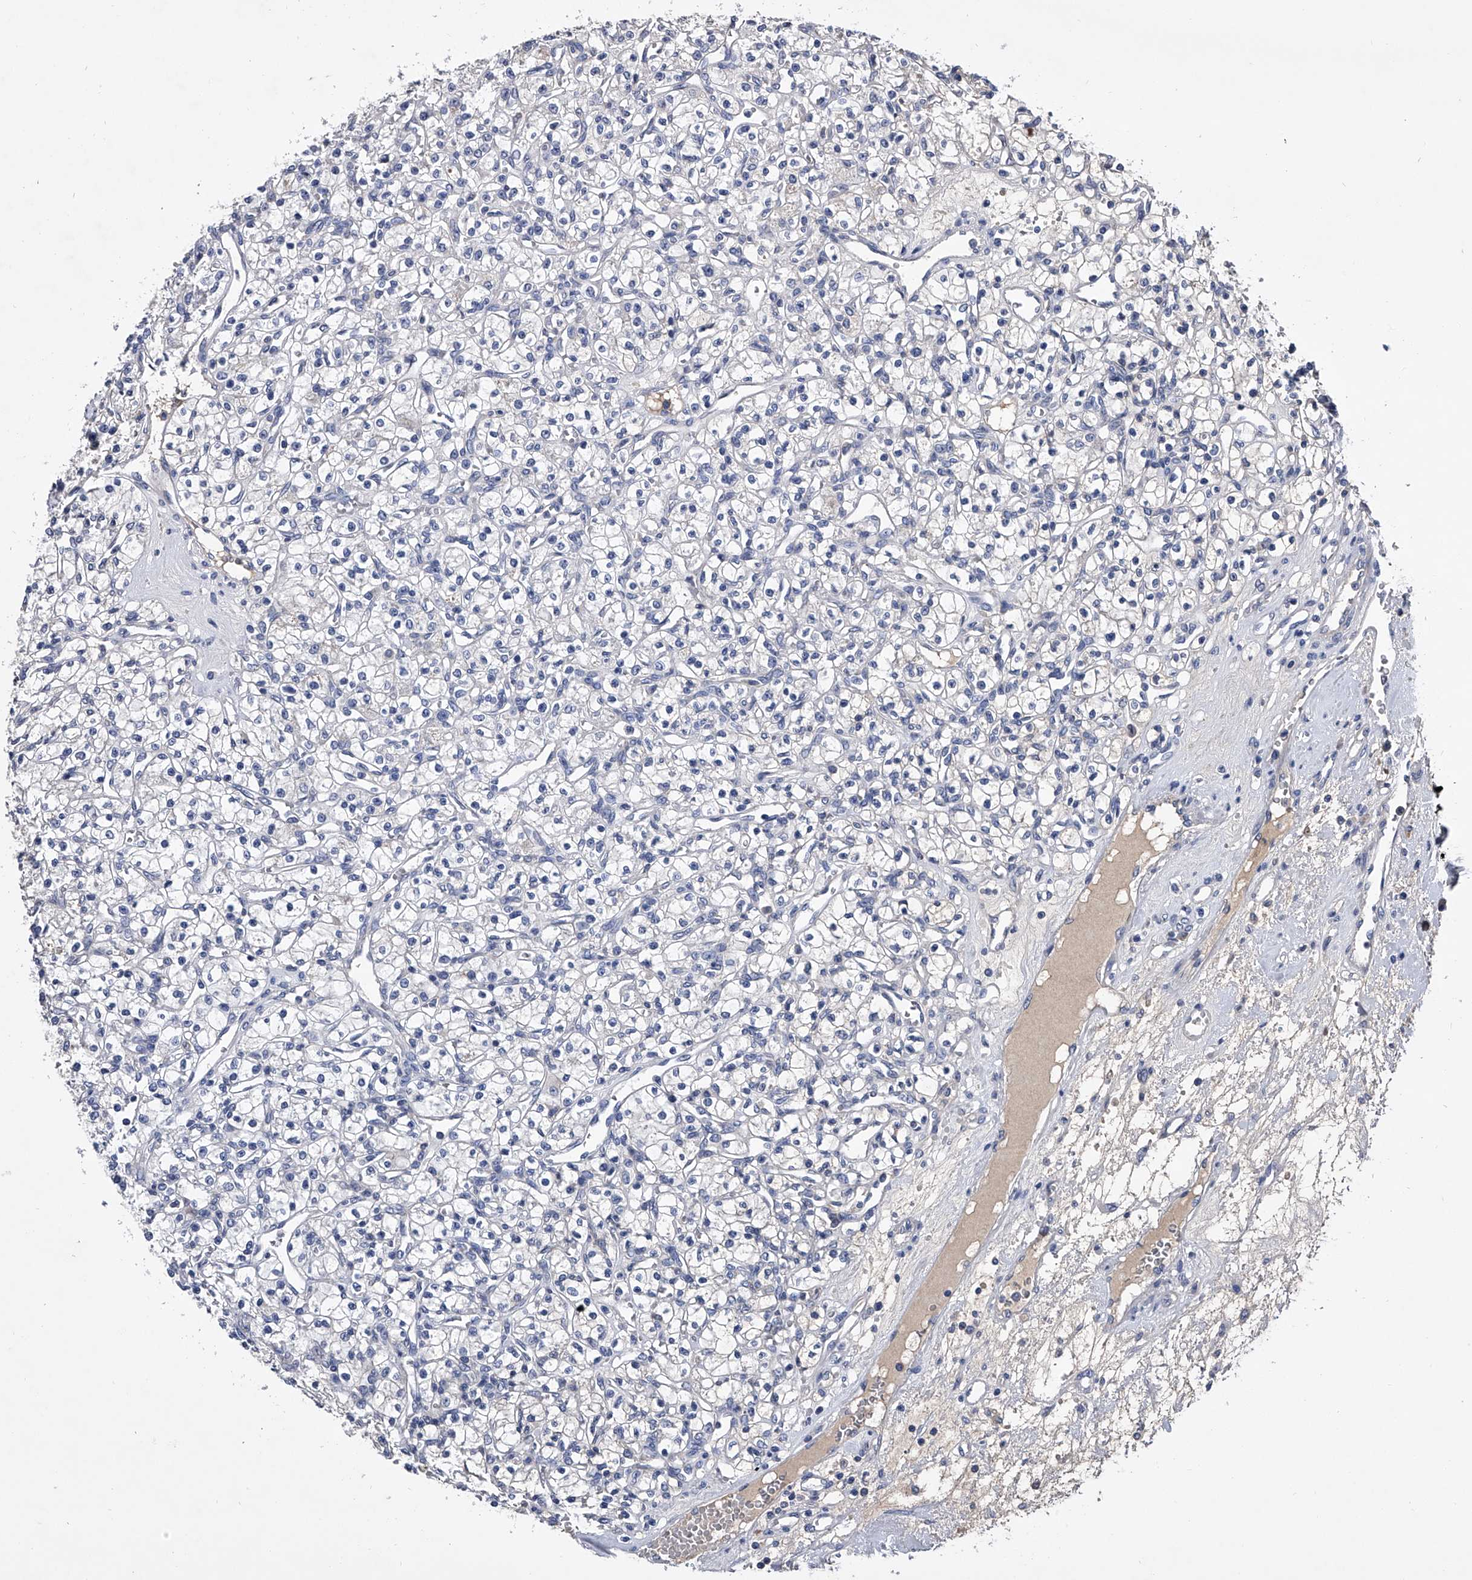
{"staining": {"intensity": "negative", "quantity": "none", "location": "none"}, "tissue": "renal cancer", "cell_type": "Tumor cells", "image_type": "cancer", "snomed": [{"axis": "morphology", "description": "Adenocarcinoma, NOS"}, {"axis": "topography", "description": "Kidney"}], "caption": "There is no significant positivity in tumor cells of renal cancer. The staining is performed using DAB brown chromogen with nuclei counter-stained in using hematoxylin.", "gene": "EFCAB7", "patient": {"sex": "female", "age": 59}}